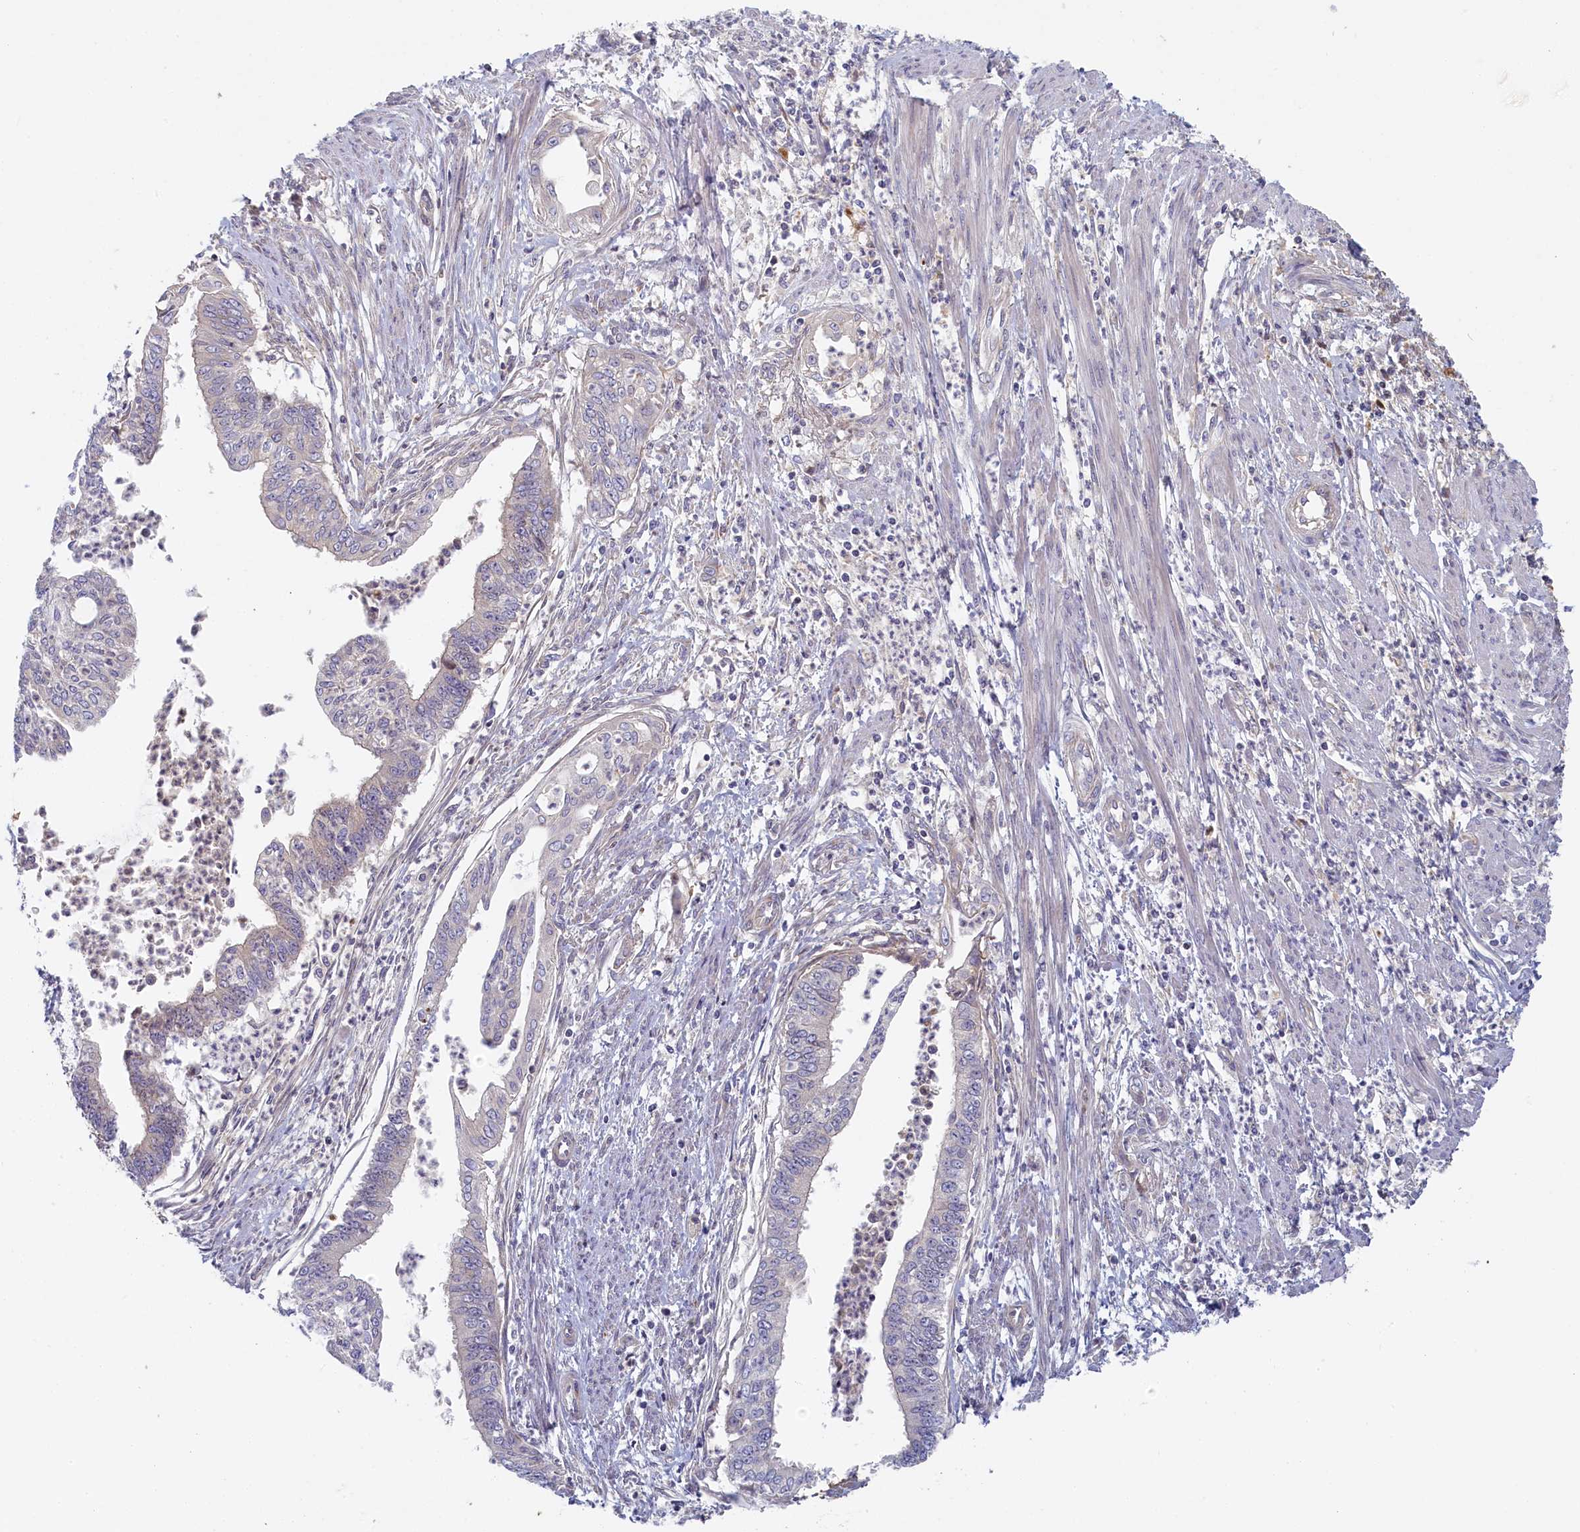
{"staining": {"intensity": "negative", "quantity": "none", "location": "none"}, "tissue": "endometrial cancer", "cell_type": "Tumor cells", "image_type": "cancer", "snomed": [{"axis": "morphology", "description": "Adenocarcinoma, NOS"}, {"axis": "topography", "description": "Endometrium"}], "caption": "A photomicrograph of human endometrial cancer (adenocarcinoma) is negative for staining in tumor cells.", "gene": "STX16", "patient": {"sex": "female", "age": 73}}